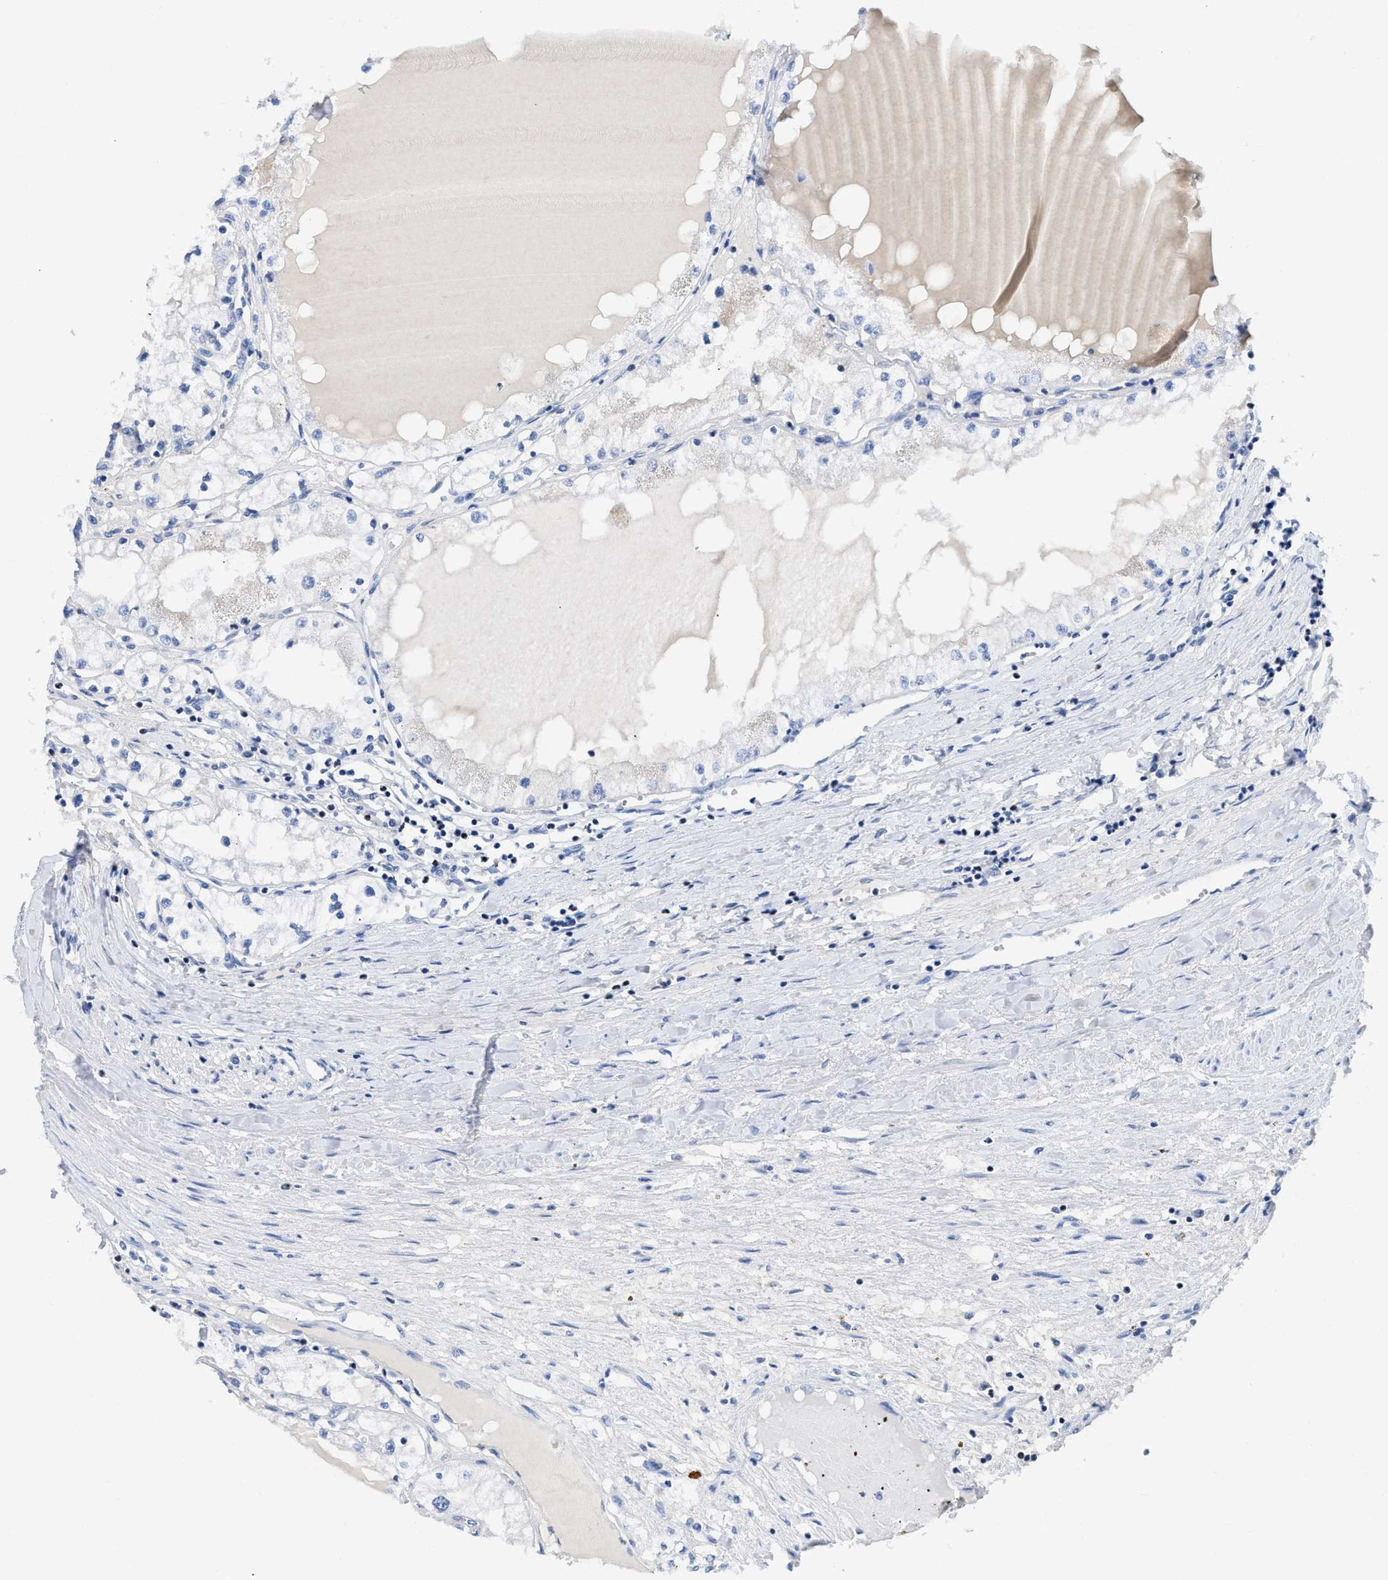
{"staining": {"intensity": "negative", "quantity": "none", "location": "none"}, "tissue": "renal cancer", "cell_type": "Tumor cells", "image_type": "cancer", "snomed": [{"axis": "morphology", "description": "Adenocarcinoma, NOS"}, {"axis": "topography", "description": "Kidney"}], "caption": "Renal cancer stained for a protein using immunohistochemistry (IHC) displays no staining tumor cells.", "gene": "TCF7", "patient": {"sex": "male", "age": 68}}